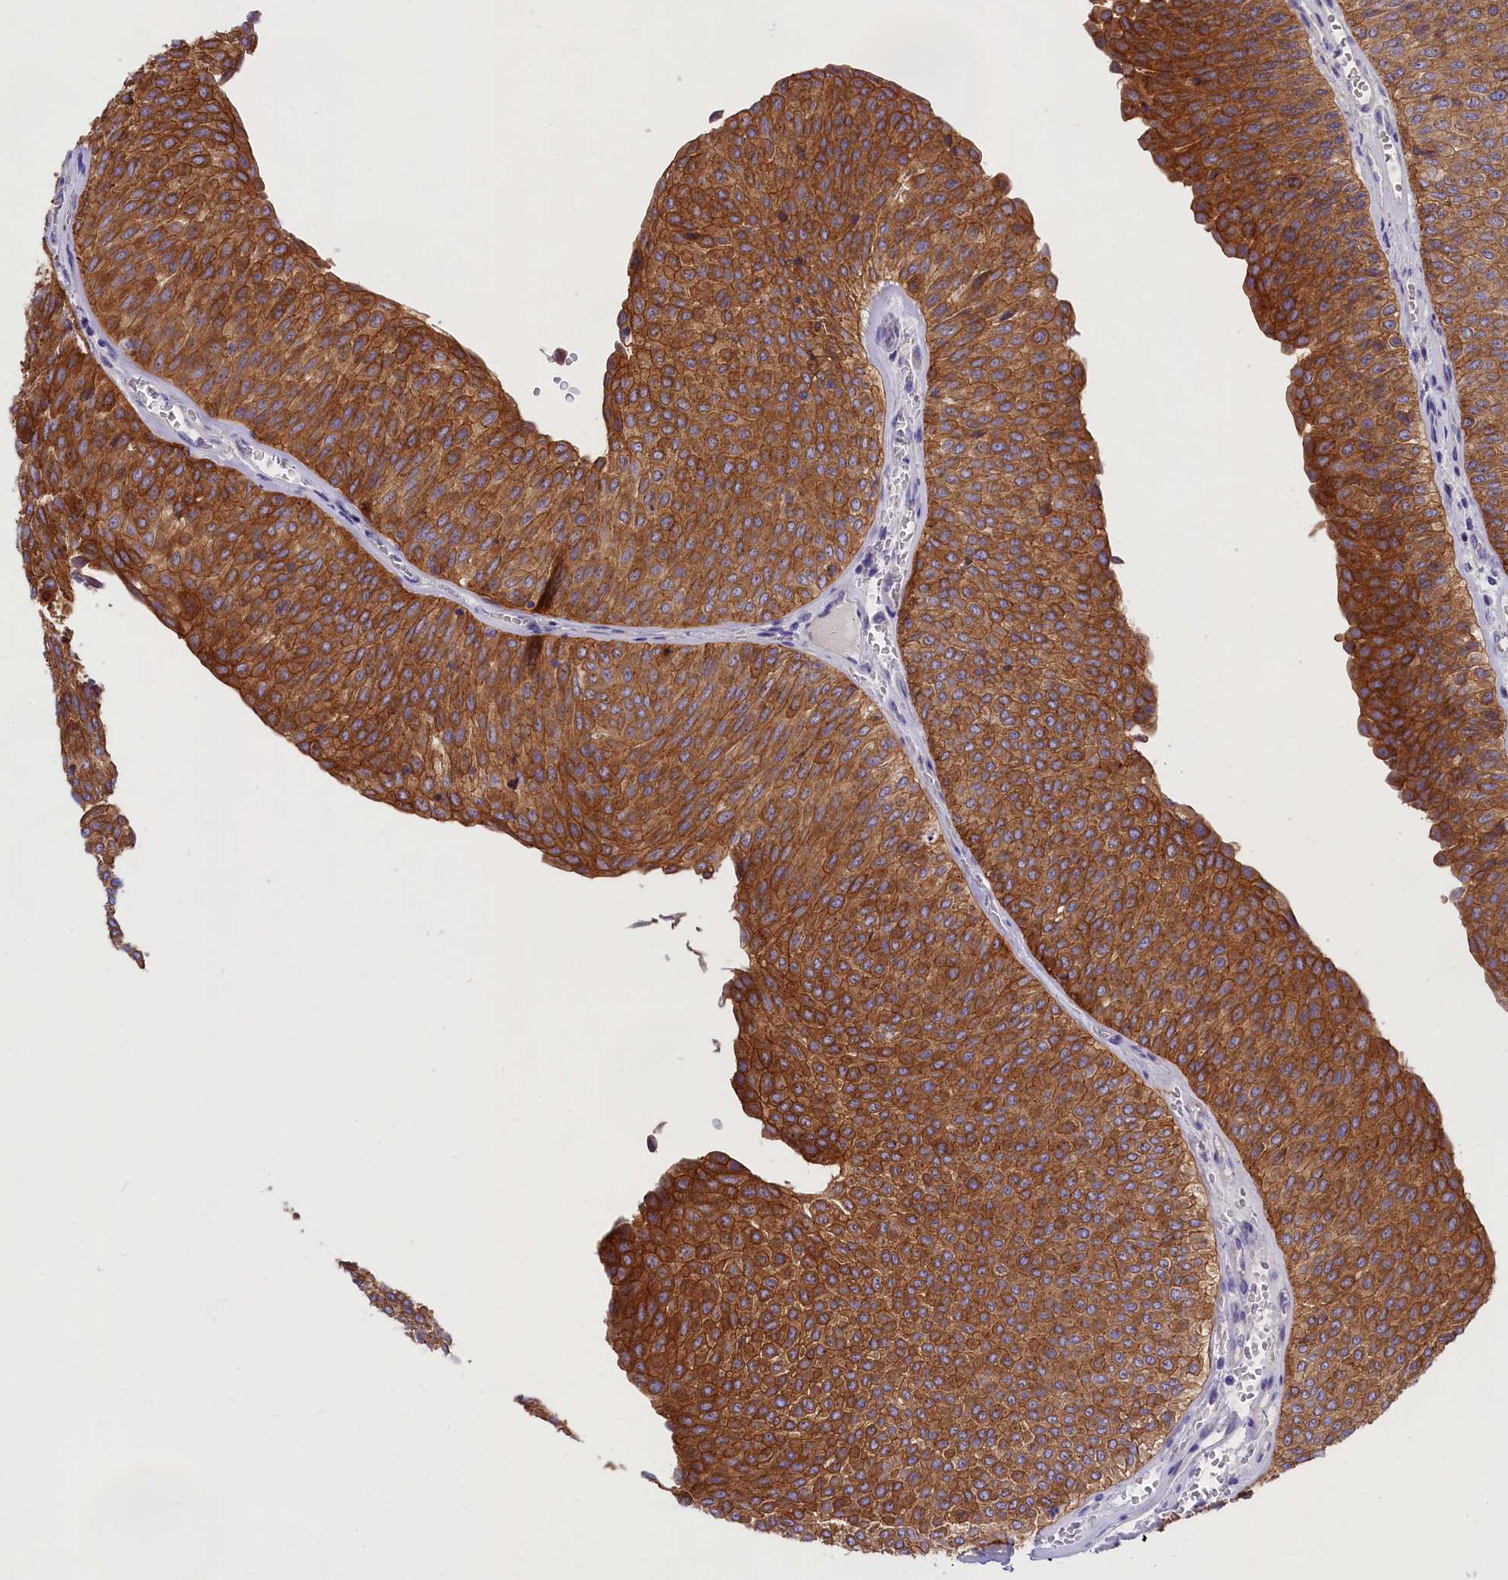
{"staining": {"intensity": "strong", "quantity": "25%-75%", "location": "cytoplasmic/membranous"}, "tissue": "urothelial cancer", "cell_type": "Tumor cells", "image_type": "cancer", "snomed": [{"axis": "morphology", "description": "Urothelial carcinoma, Low grade"}, {"axis": "topography", "description": "Urinary bladder"}], "caption": "Tumor cells exhibit high levels of strong cytoplasmic/membranous positivity in approximately 25%-75% of cells in human urothelial cancer.", "gene": "PPP1R13L", "patient": {"sex": "male", "age": 78}}